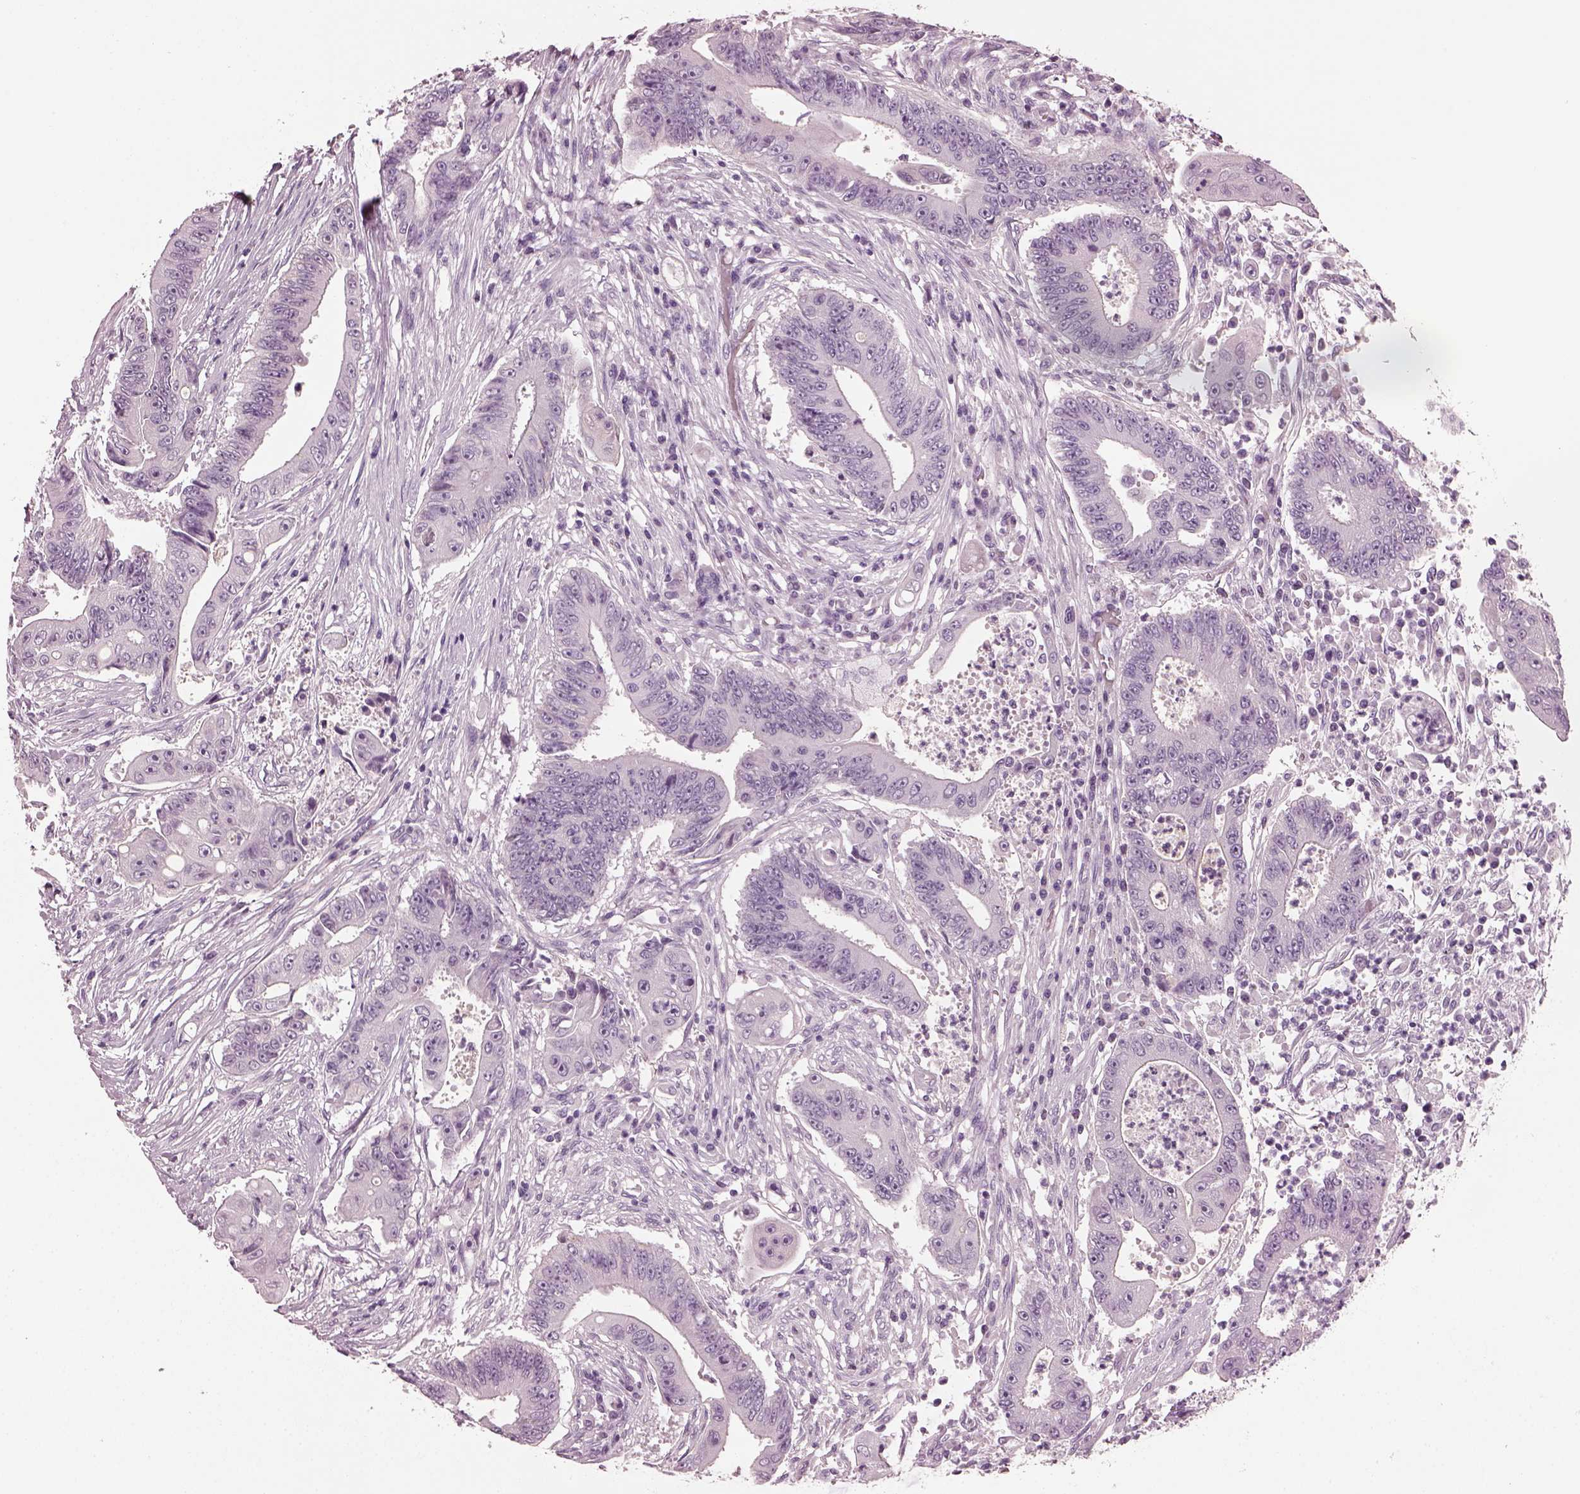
{"staining": {"intensity": "negative", "quantity": "none", "location": "none"}, "tissue": "colorectal cancer", "cell_type": "Tumor cells", "image_type": "cancer", "snomed": [{"axis": "morphology", "description": "Adenocarcinoma, NOS"}, {"axis": "topography", "description": "Rectum"}], "caption": "Tumor cells show no significant staining in colorectal cancer (adenocarcinoma). The staining was performed using DAB to visualize the protein expression in brown, while the nuclei were stained in blue with hematoxylin (Magnification: 20x).", "gene": "PDC", "patient": {"sex": "male", "age": 54}}